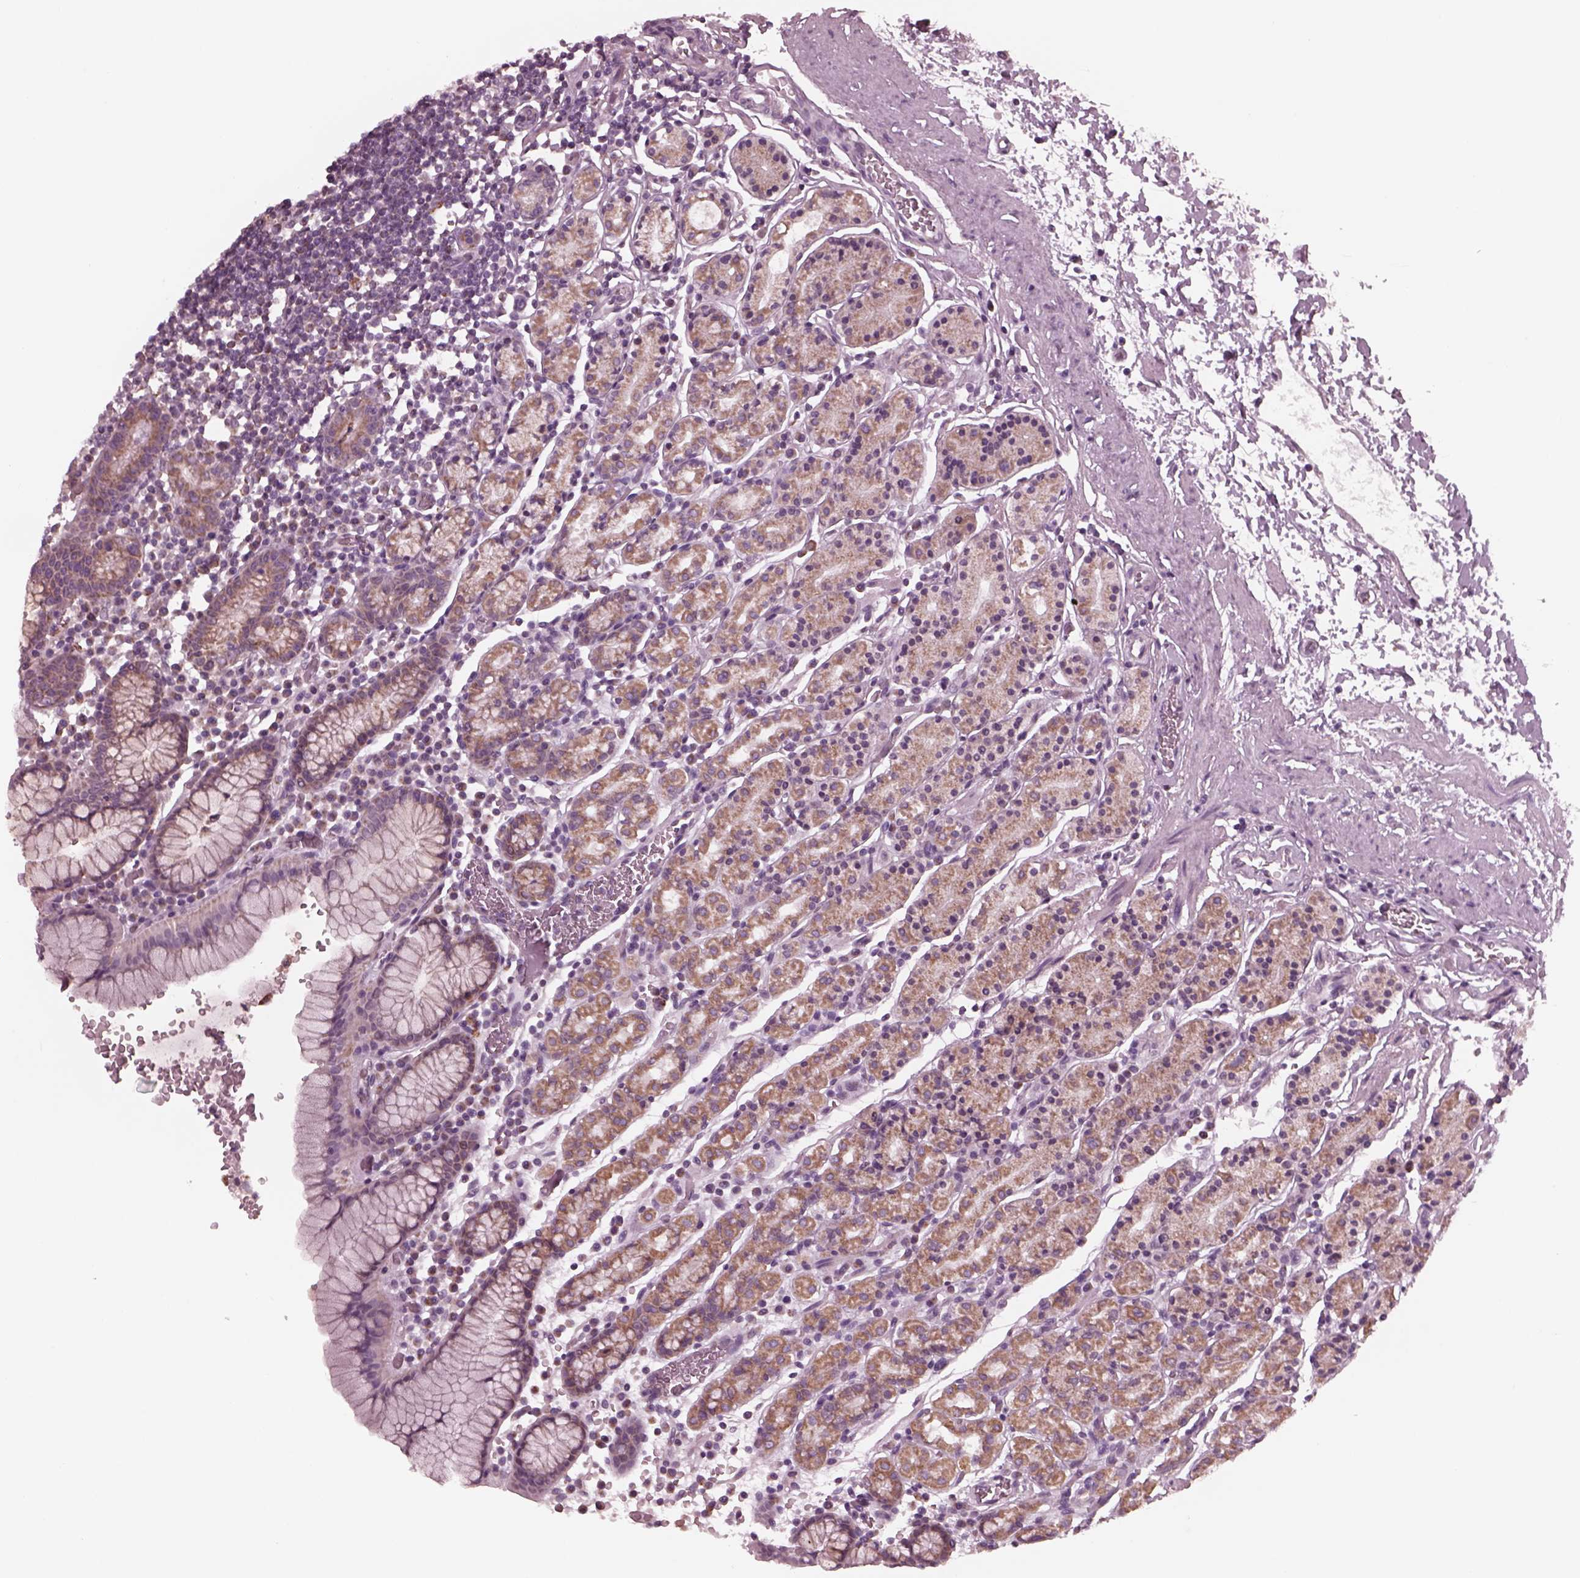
{"staining": {"intensity": "weak", "quantity": "25%-75%", "location": "cytoplasmic/membranous"}, "tissue": "stomach", "cell_type": "Glandular cells", "image_type": "normal", "snomed": [{"axis": "morphology", "description": "Normal tissue, NOS"}, {"axis": "topography", "description": "Stomach, upper"}, {"axis": "topography", "description": "Stomach"}], "caption": "High-power microscopy captured an immunohistochemistry (IHC) photomicrograph of benign stomach, revealing weak cytoplasmic/membranous staining in about 25%-75% of glandular cells.", "gene": "CELSR3", "patient": {"sex": "male", "age": 62}}